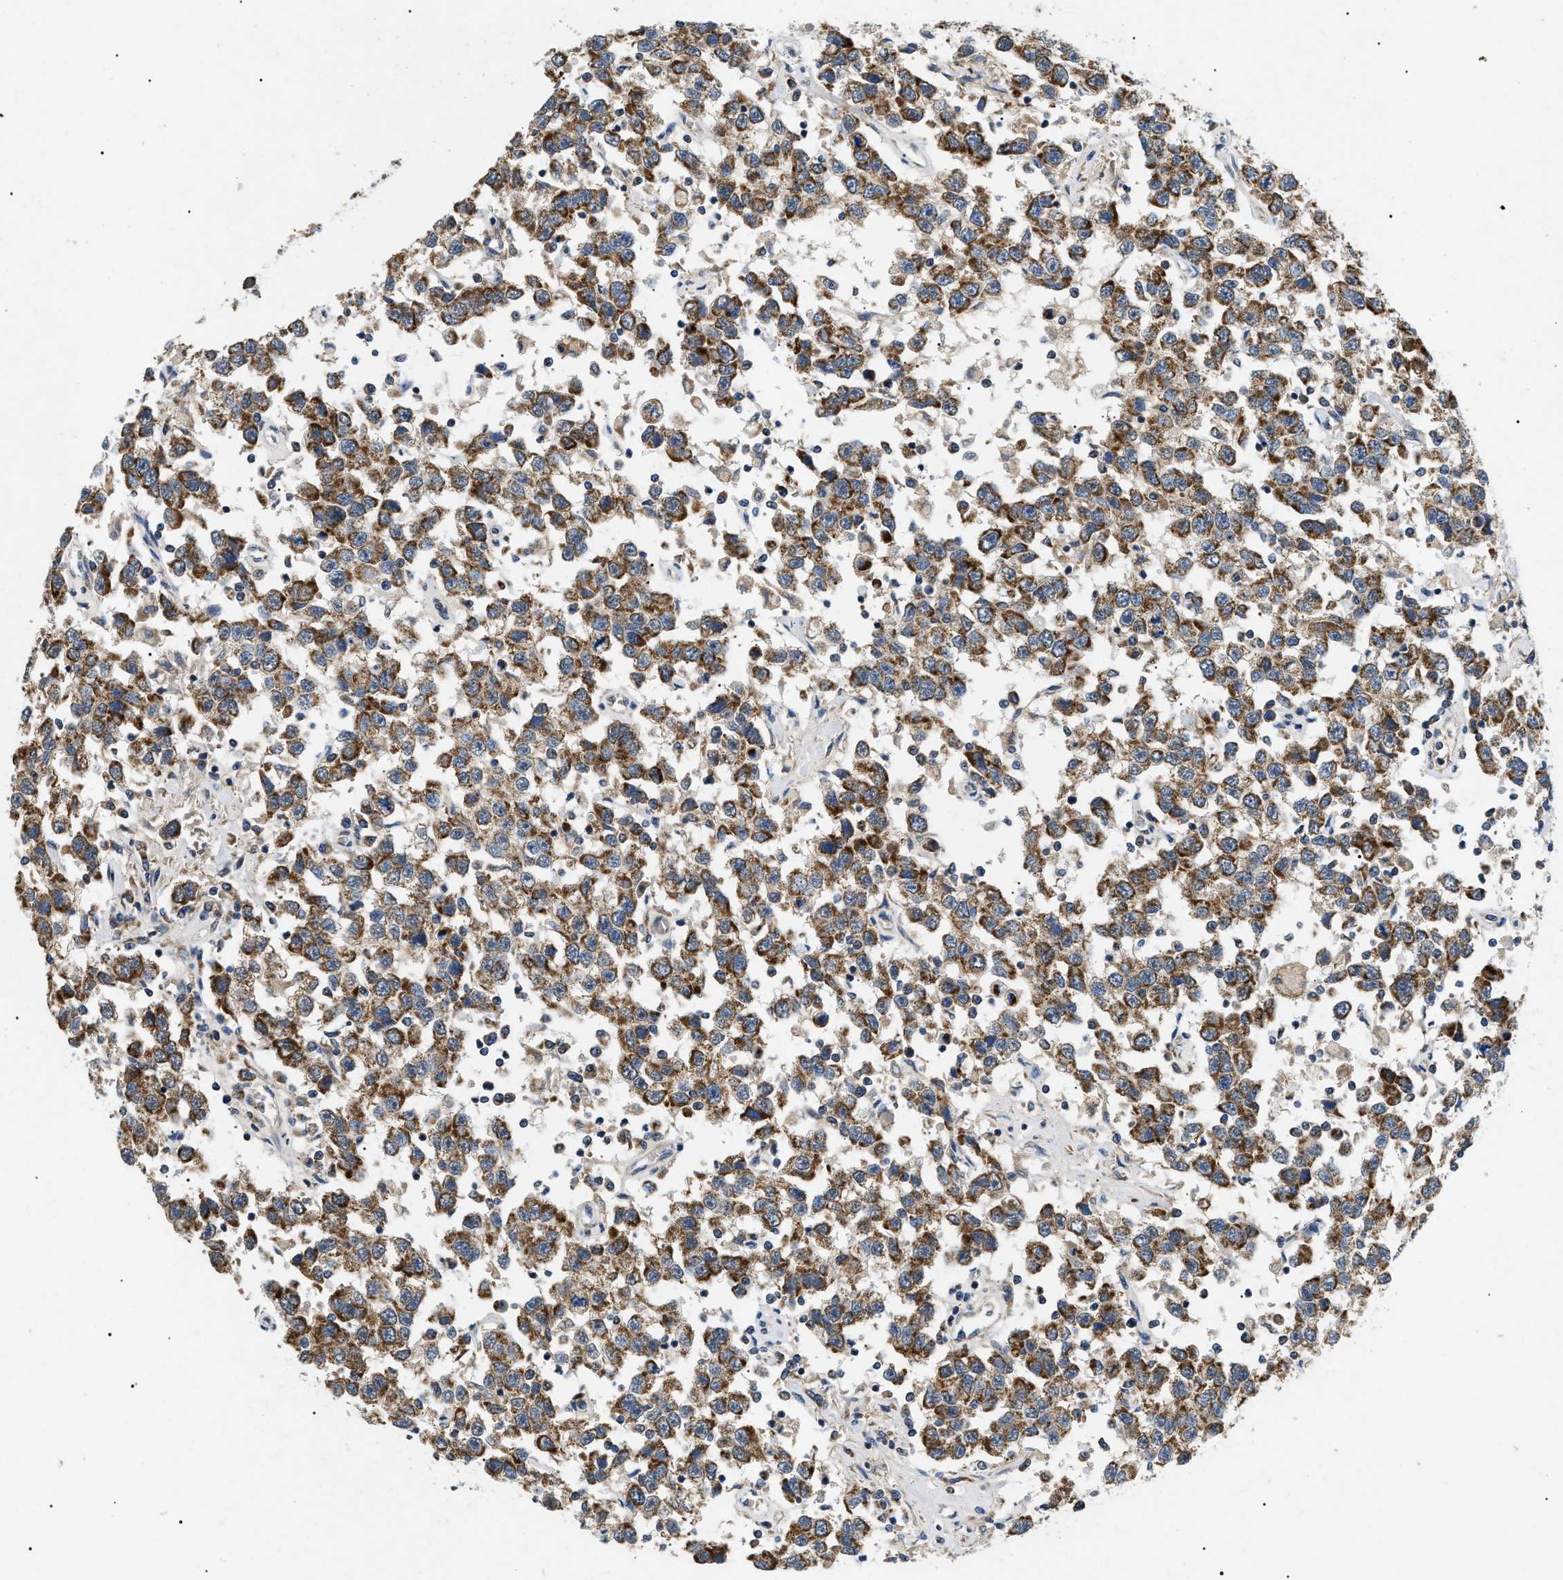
{"staining": {"intensity": "moderate", "quantity": ">75%", "location": "cytoplasmic/membranous"}, "tissue": "testis cancer", "cell_type": "Tumor cells", "image_type": "cancer", "snomed": [{"axis": "morphology", "description": "Seminoma, NOS"}, {"axis": "topography", "description": "Testis"}], "caption": "Tumor cells reveal medium levels of moderate cytoplasmic/membranous expression in approximately >75% of cells in human testis seminoma.", "gene": "TOMM6", "patient": {"sex": "male", "age": 41}}